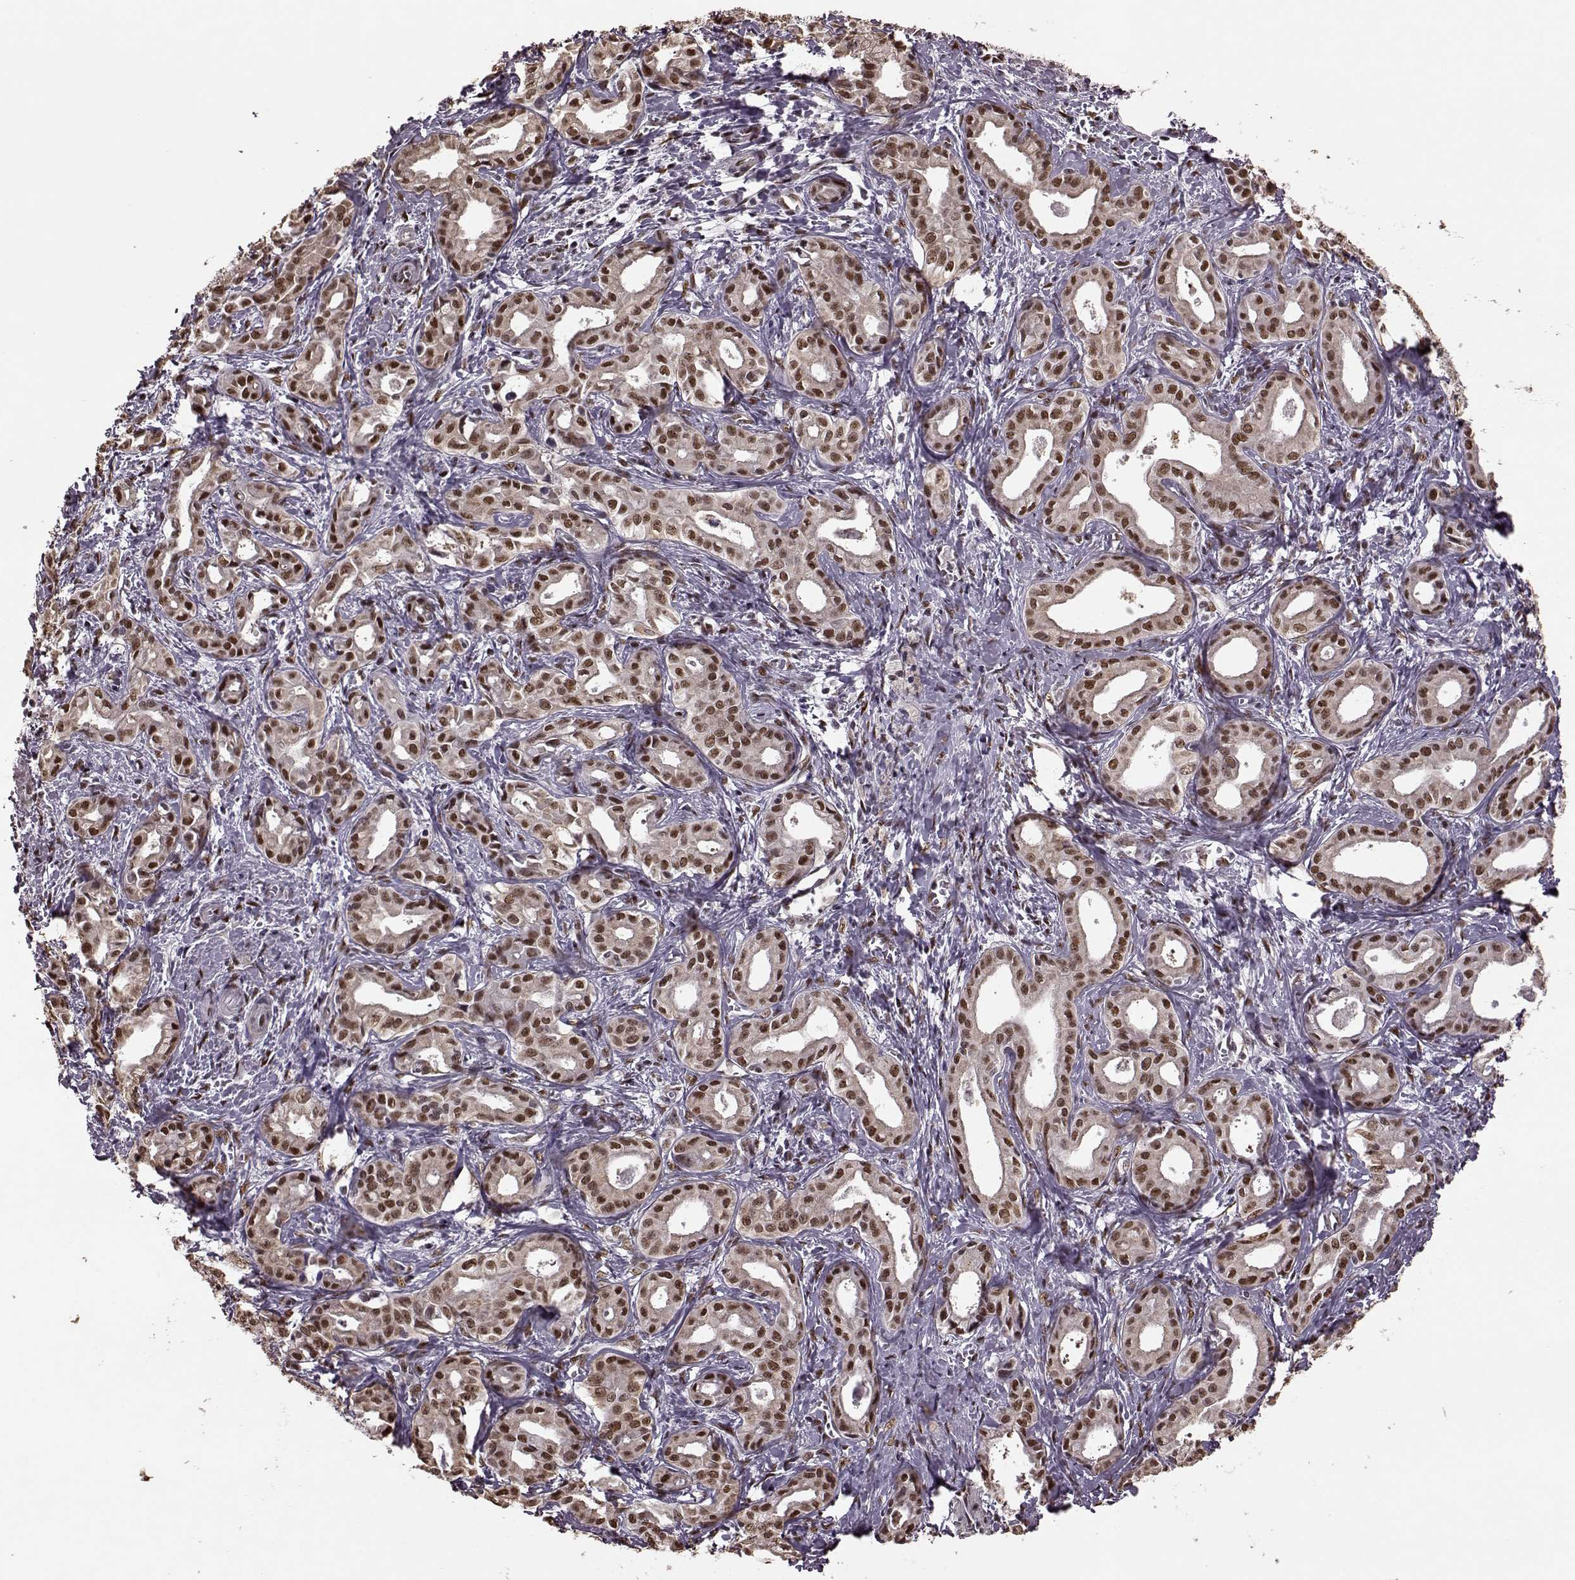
{"staining": {"intensity": "moderate", "quantity": ">75%", "location": "cytoplasmic/membranous"}, "tissue": "liver cancer", "cell_type": "Tumor cells", "image_type": "cancer", "snomed": [{"axis": "morphology", "description": "Cholangiocarcinoma"}, {"axis": "topography", "description": "Liver"}], "caption": "Liver cholangiocarcinoma stained for a protein (brown) reveals moderate cytoplasmic/membranous positive staining in approximately >75% of tumor cells.", "gene": "FTO", "patient": {"sex": "female", "age": 65}}